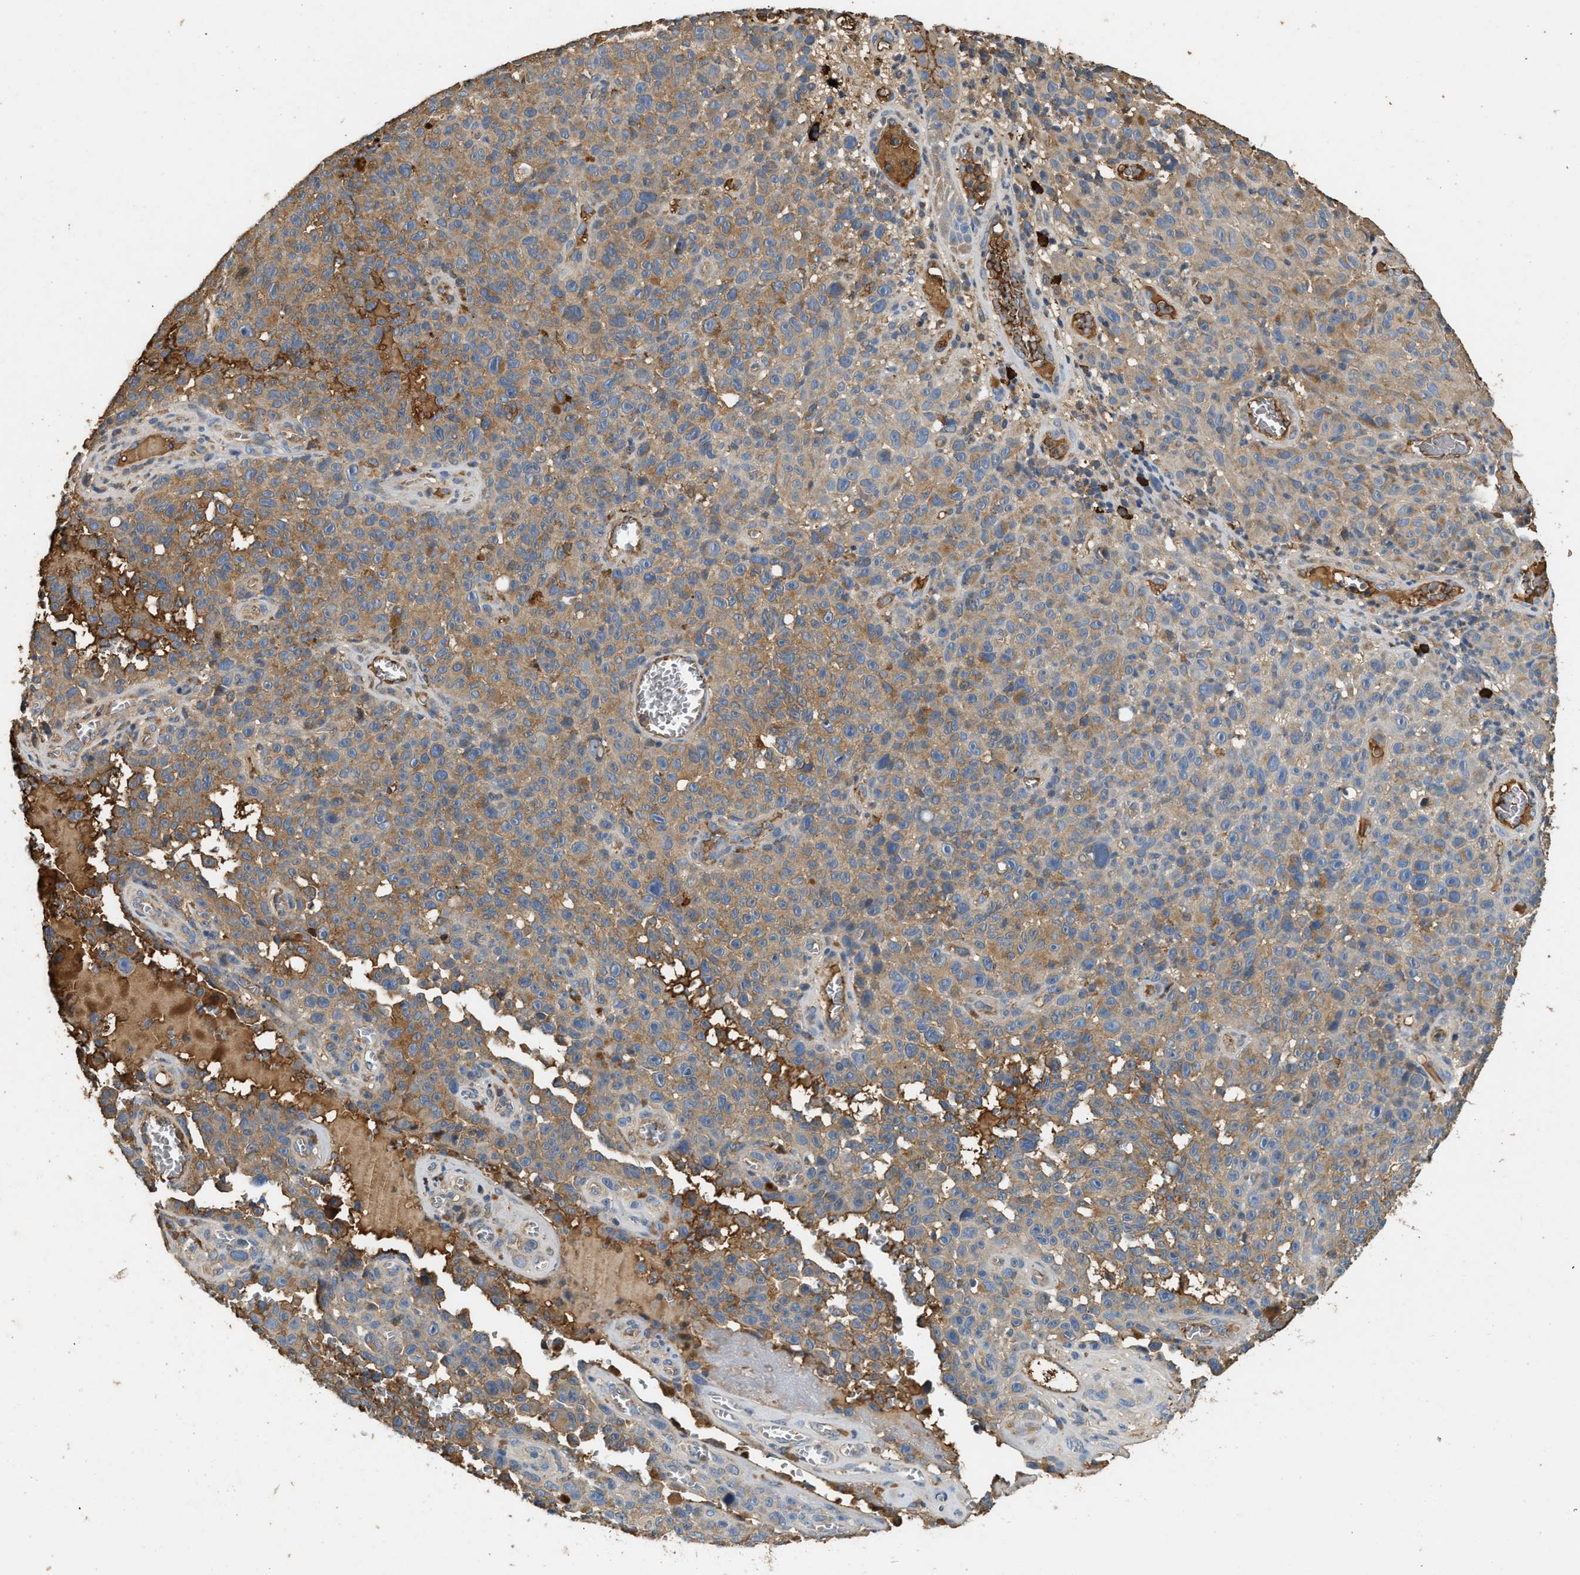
{"staining": {"intensity": "moderate", "quantity": ">75%", "location": "cytoplasmic/membranous"}, "tissue": "melanoma", "cell_type": "Tumor cells", "image_type": "cancer", "snomed": [{"axis": "morphology", "description": "Malignant melanoma, NOS"}, {"axis": "topography", "description": "Skin"}], "caption": "Immunohistochemical staining of melanoma shows moderate cytoplasmic/membranous protein staining in approximately >75% of tumor cells.", "gene": "TMEM268", "patient": {"sex": "female", "age": 82}}